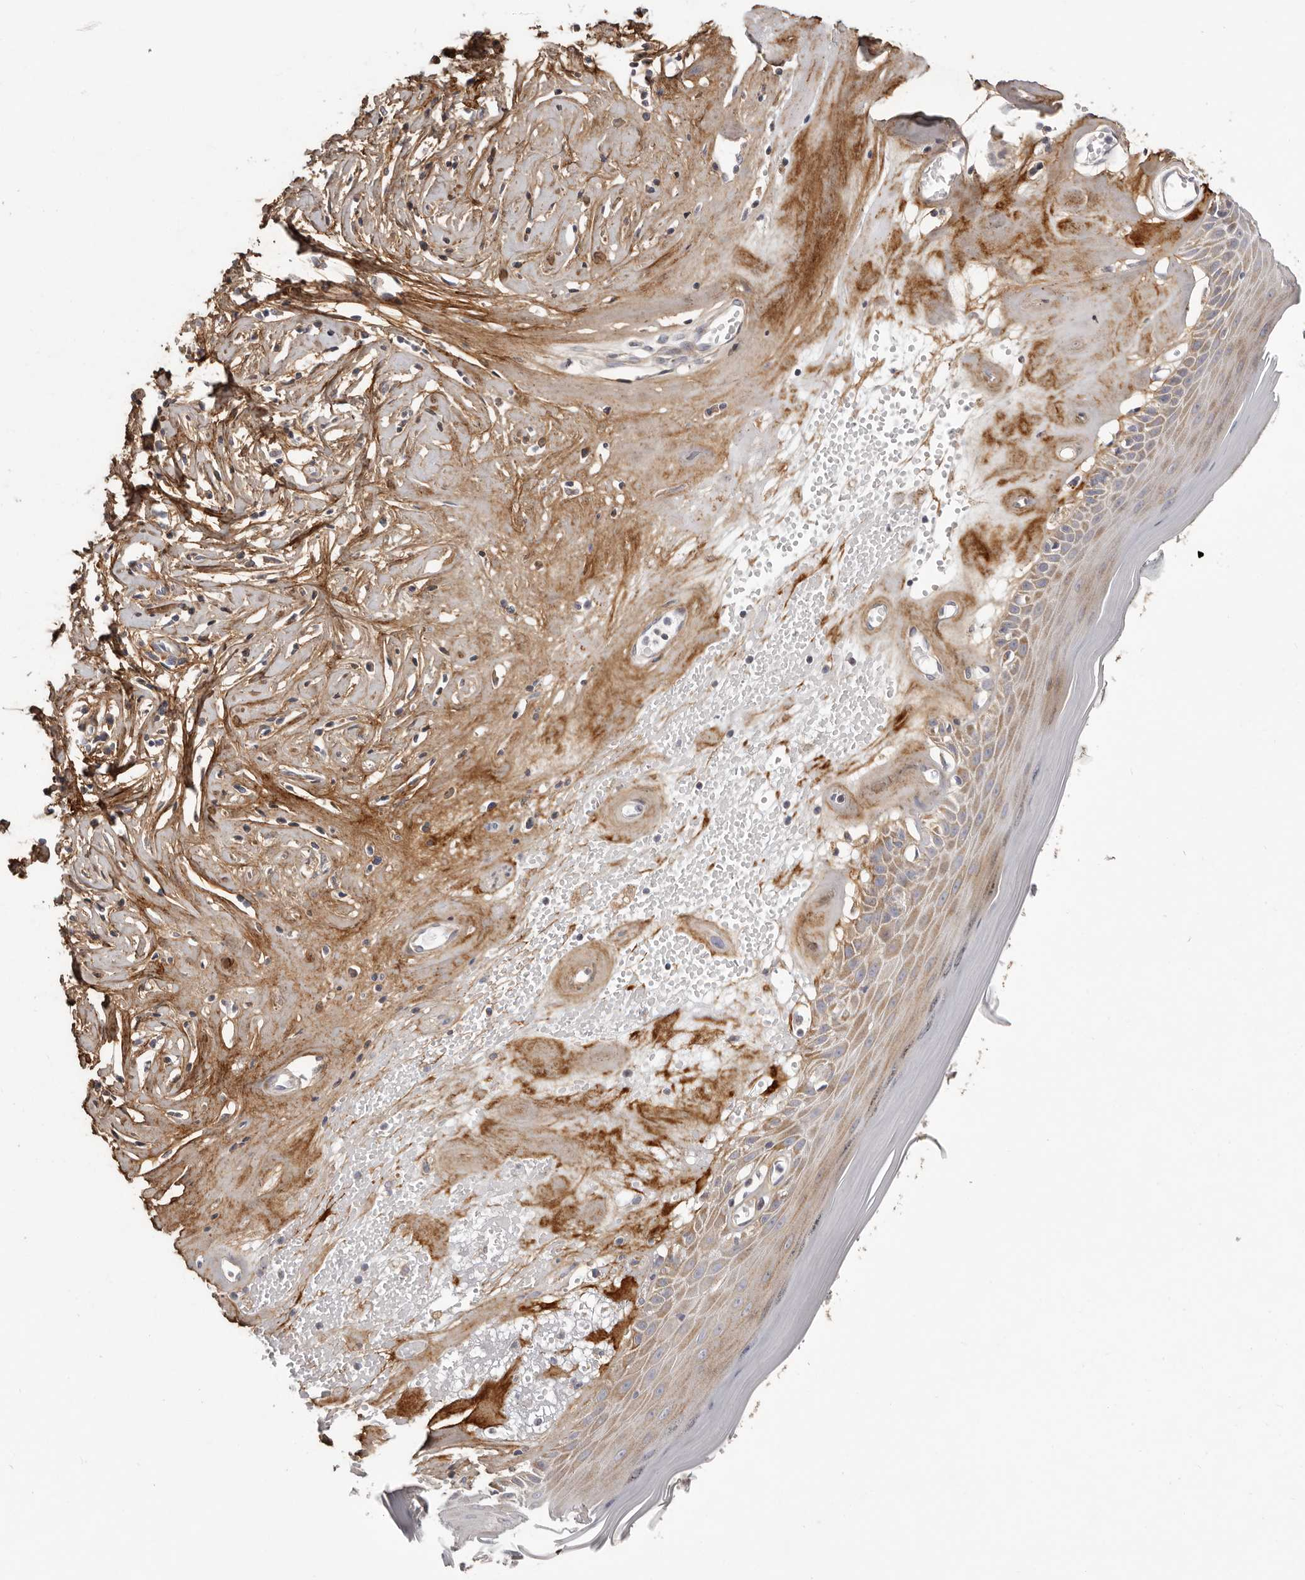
{"staining": {"intensity": "moderate", "quantity": "25%-75%", "location": "cytoplasmic/membranous"}, "tissue": "skin", "cell_type": "Epidermal cells", "image_type": "normal", "snomed": [{"axis": "morphology", "description": "Normal tissue, NOS"}, {"axis": "morphology", "description": "Inflammation, NOS"}, {"axis": "topography", "description": "Vulva"}], "caption": "This is a histology image of immunohistochemistry staining of normal skin, which shows moderate expression in the cytoplasmic/membranous of epidermal cells.", "gene": "MRPS10", "patient": {"sex": "female", "age": 84}}